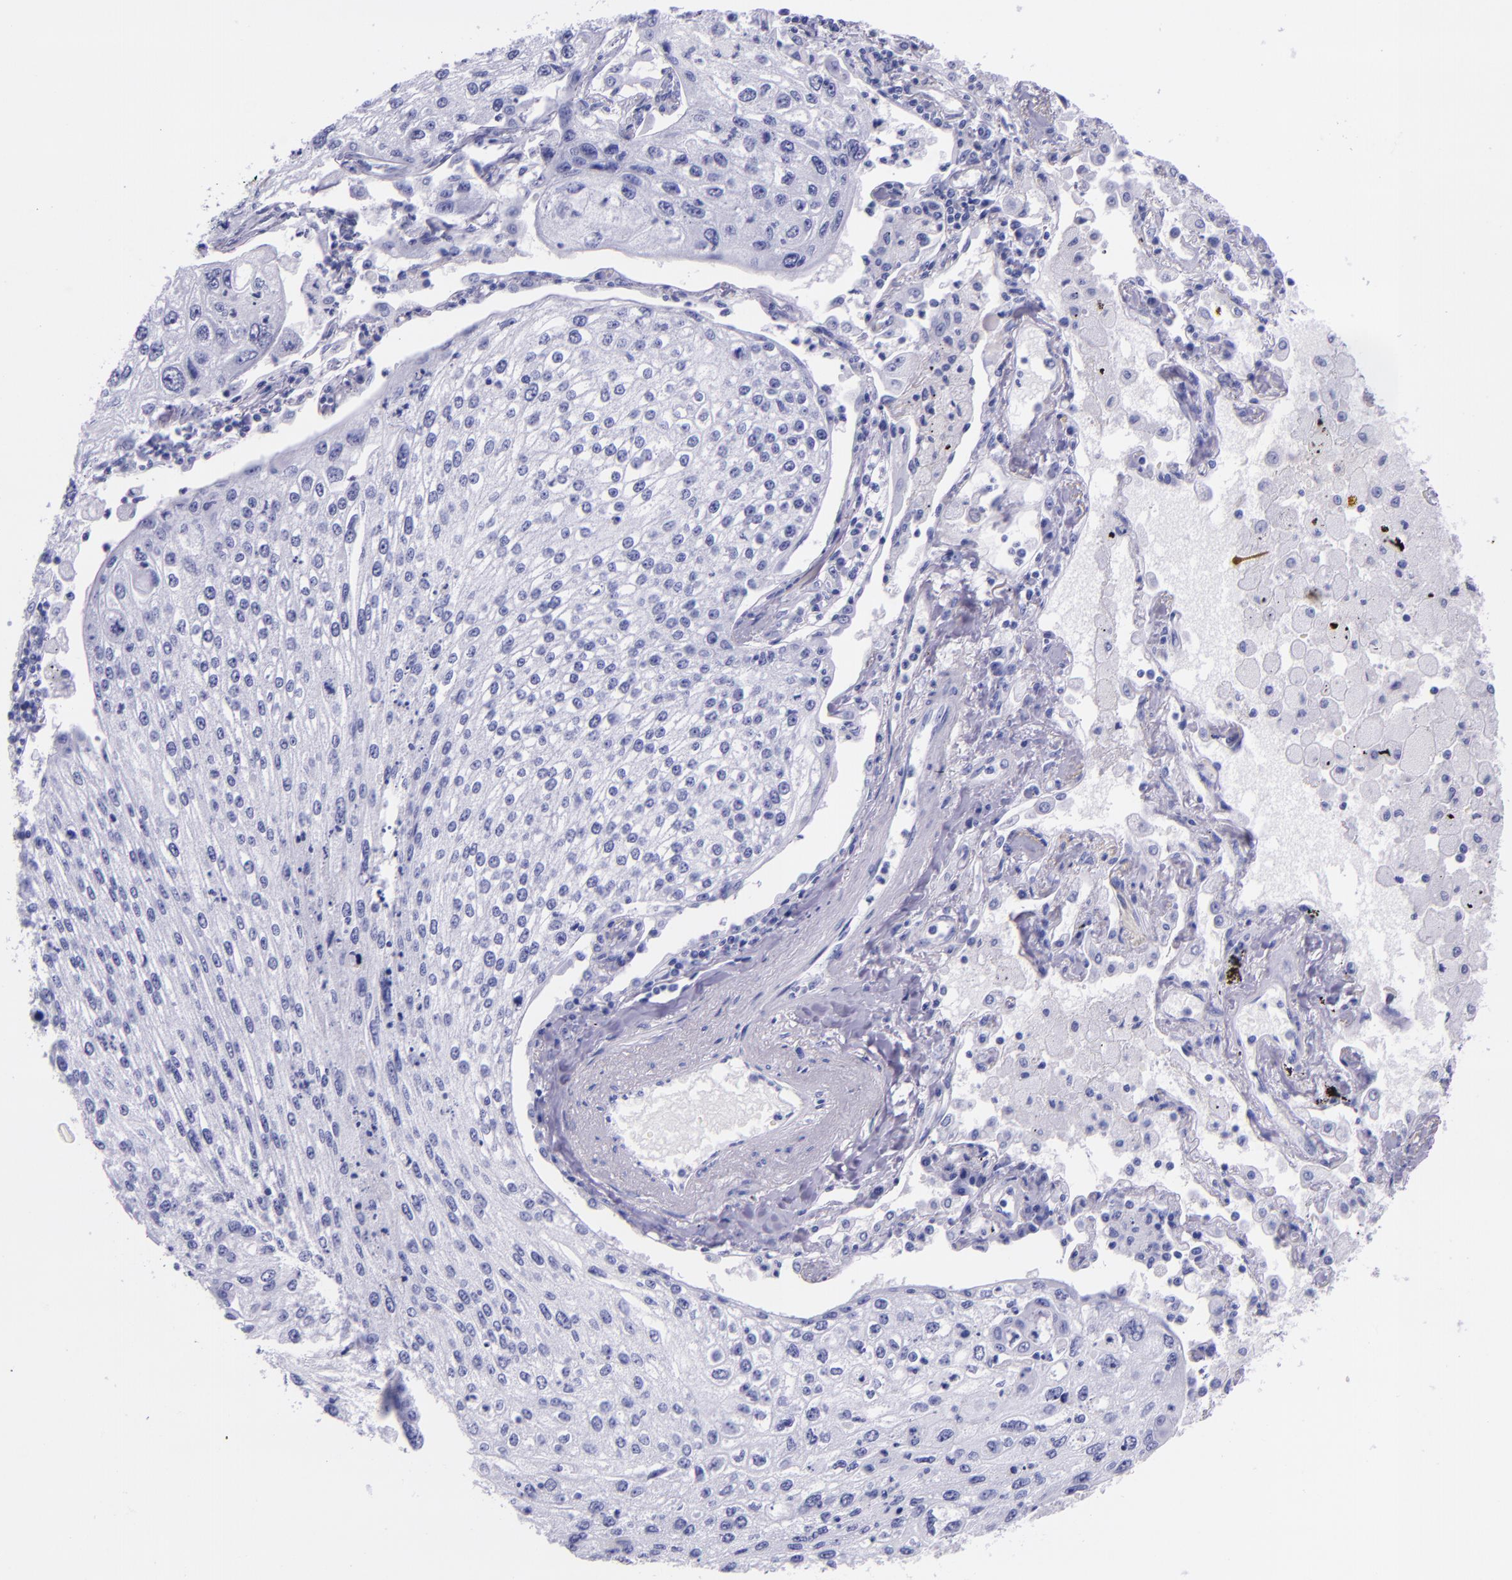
{"staining": {"intensity": "negative", "quantity": "none", "location": "none"}, "tissue": "lung cancer", "cell_type": "Tumor cells", "image_type": "cancer", "snomed": [{"axis": "morphology", "description": "Squamous cell carcinoma, NOS"}, {"axis": "topography", "description": "Lung"}], "caption": "Lung cancer was stained to show a protein in brown. There is no significant positivity in tumor cells.", "gene": "MBP", "patient": {"sex": "male", "age": 75}}